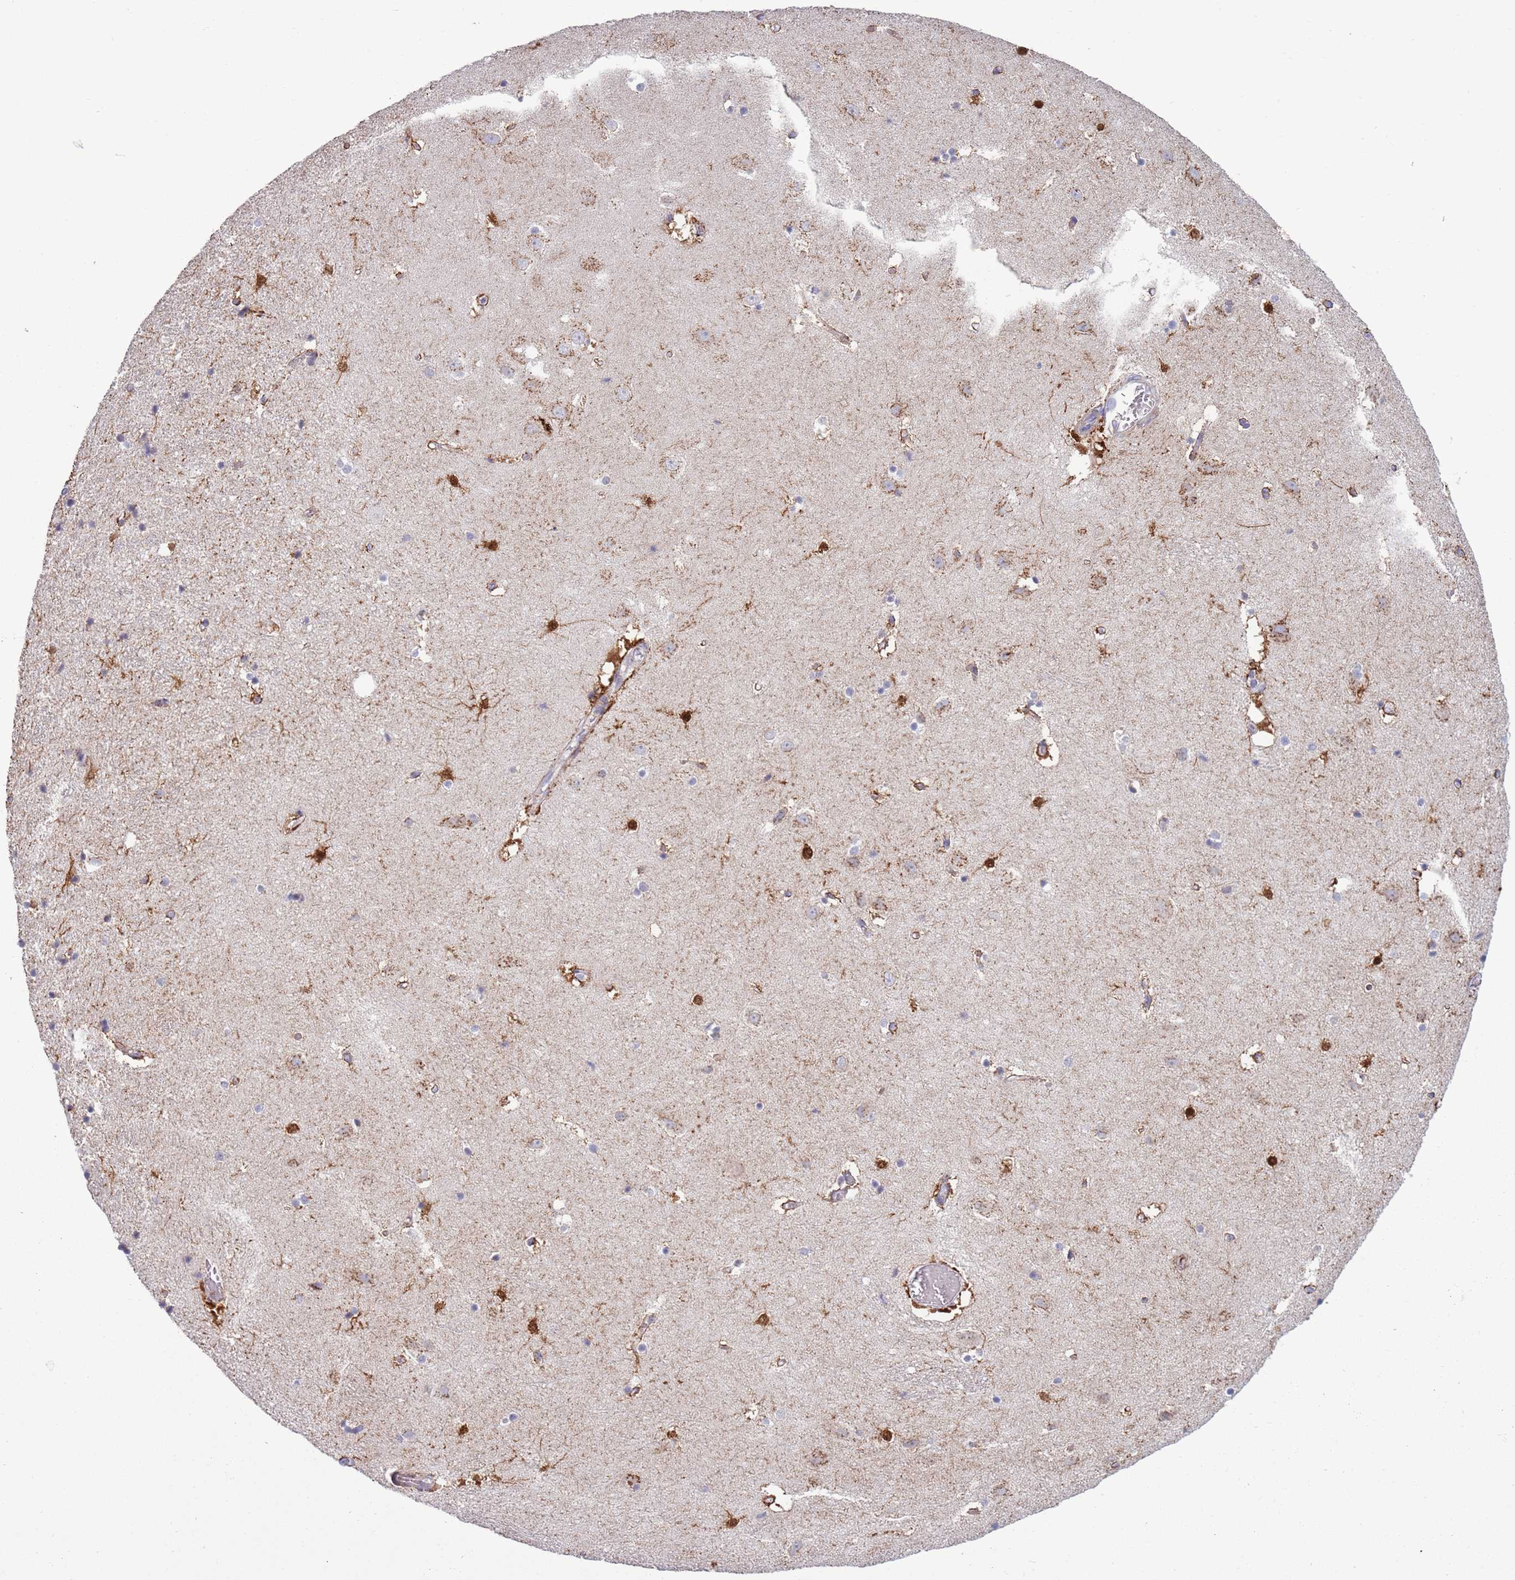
{"staining": {"intensity": "strong", "quantity": "<25%", "location": "cytoplasmic/membranous,nuclear"}, "tissue": "hippocampus", "cell_type": "Glial cells", "image_type": "normal", "snomed": [{"axis": "morphology", "description": "Normal tissue, NOS"}, {"axis": "topography", "description": "Hippocampus"}], "caption": "Immunohistochemistry (IHC) image of benign hippocampus: hippocampus stained using immunohistochemistry (IHC) exhibits medium levels of strong protein expression localized specifically in the cytoplasmic/membranous,nuclear of glial cells, appearing as a cytoplasmic/membranous,nuclear brown color.", "gene": "ACSBG1", "patient": {"sex": "female", "age": 52}}